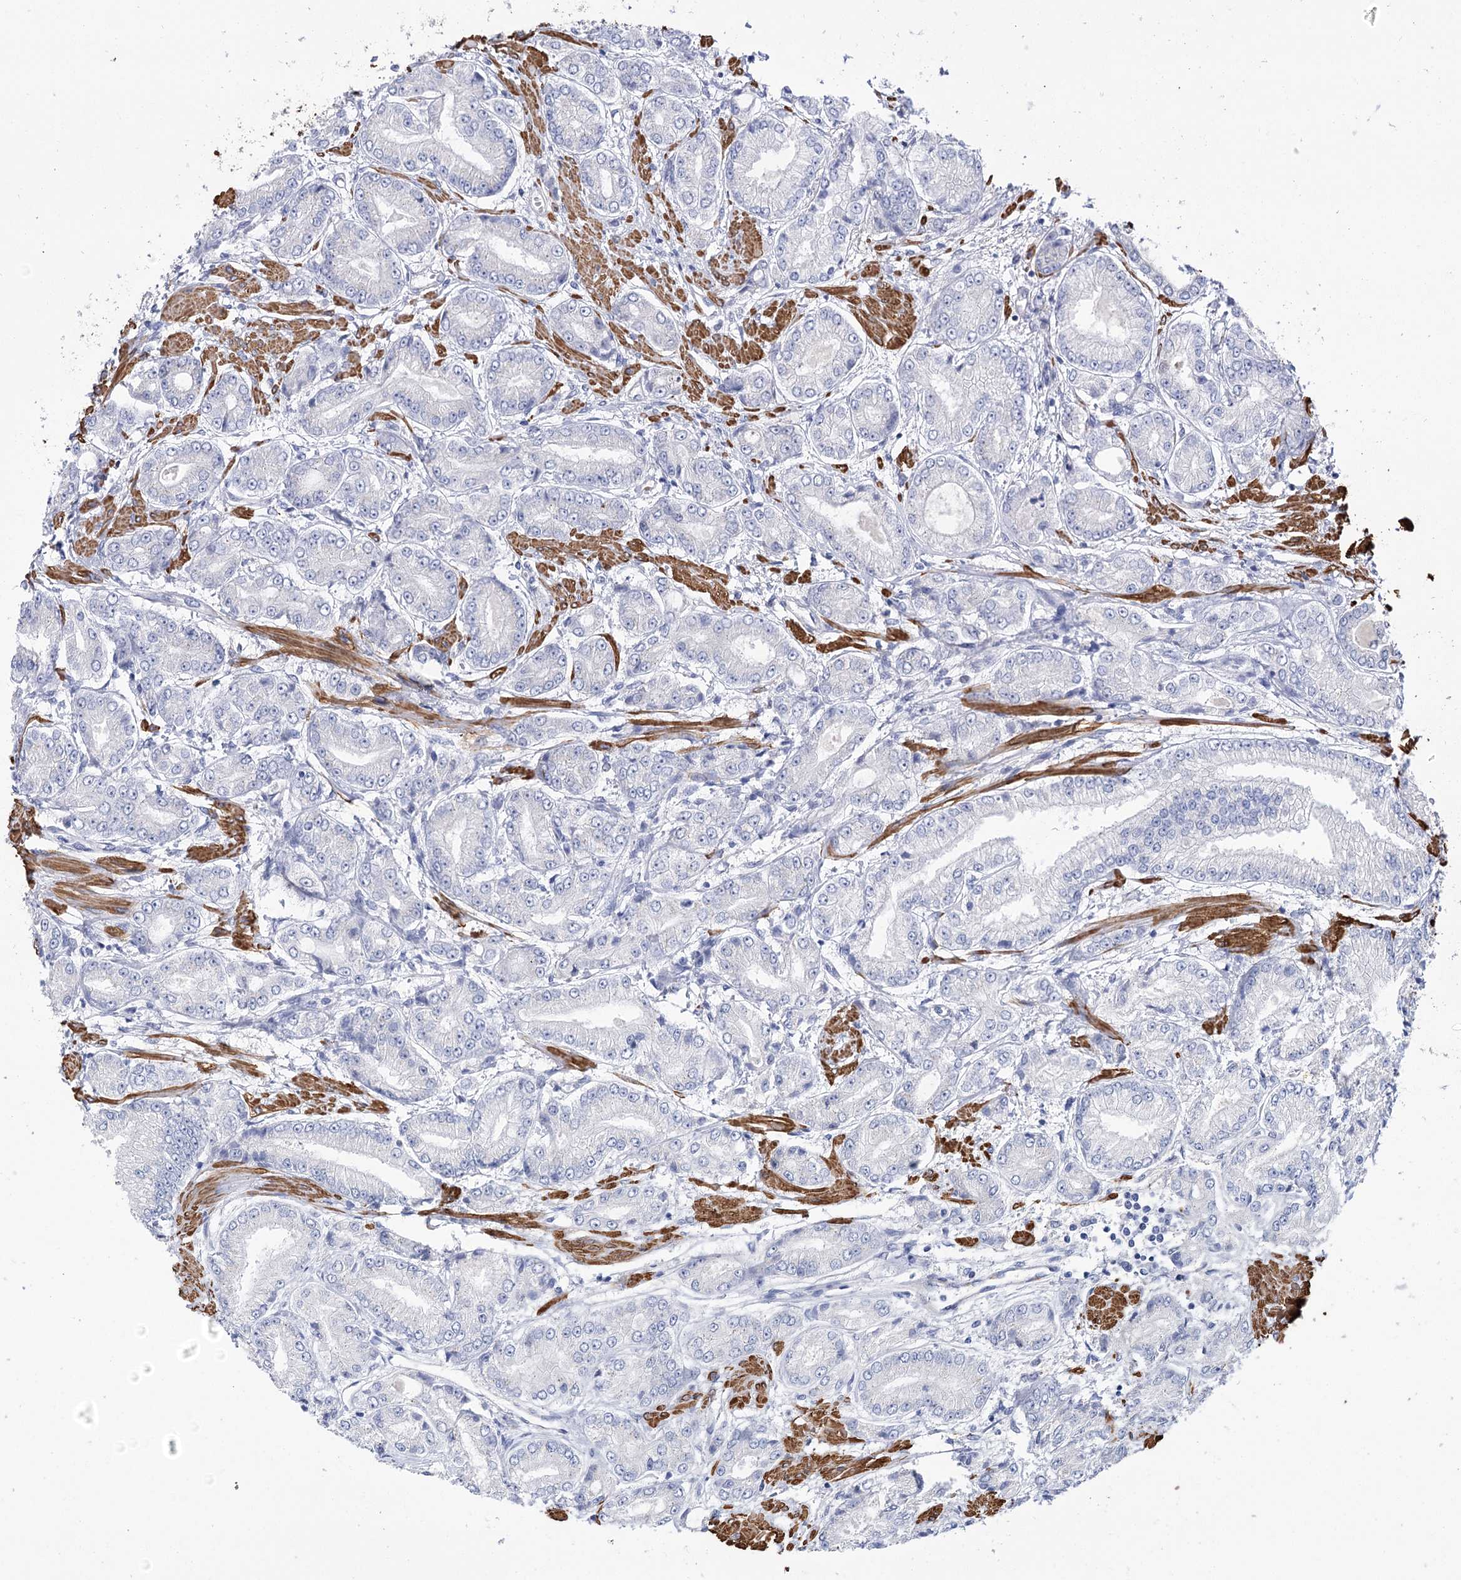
{"staining": {"intensity": "negative", "quantity": "none", "location": "none"}, "tissue": "prostate cancer", "cell_type": "Tumor cells", "image_type": "cancer", "snomed": [{"axis": "morphology", "description": "Adenocarcinoma, High grade"}, {"axis": "topography", "description": "Prostate"}], "caption": "Tumor cells are negative for protein expression in human prostate cancer (high-grade adenocarcinoma).", "gene": "WASHC3", "patient": {"sex": "male", "age": 59}}